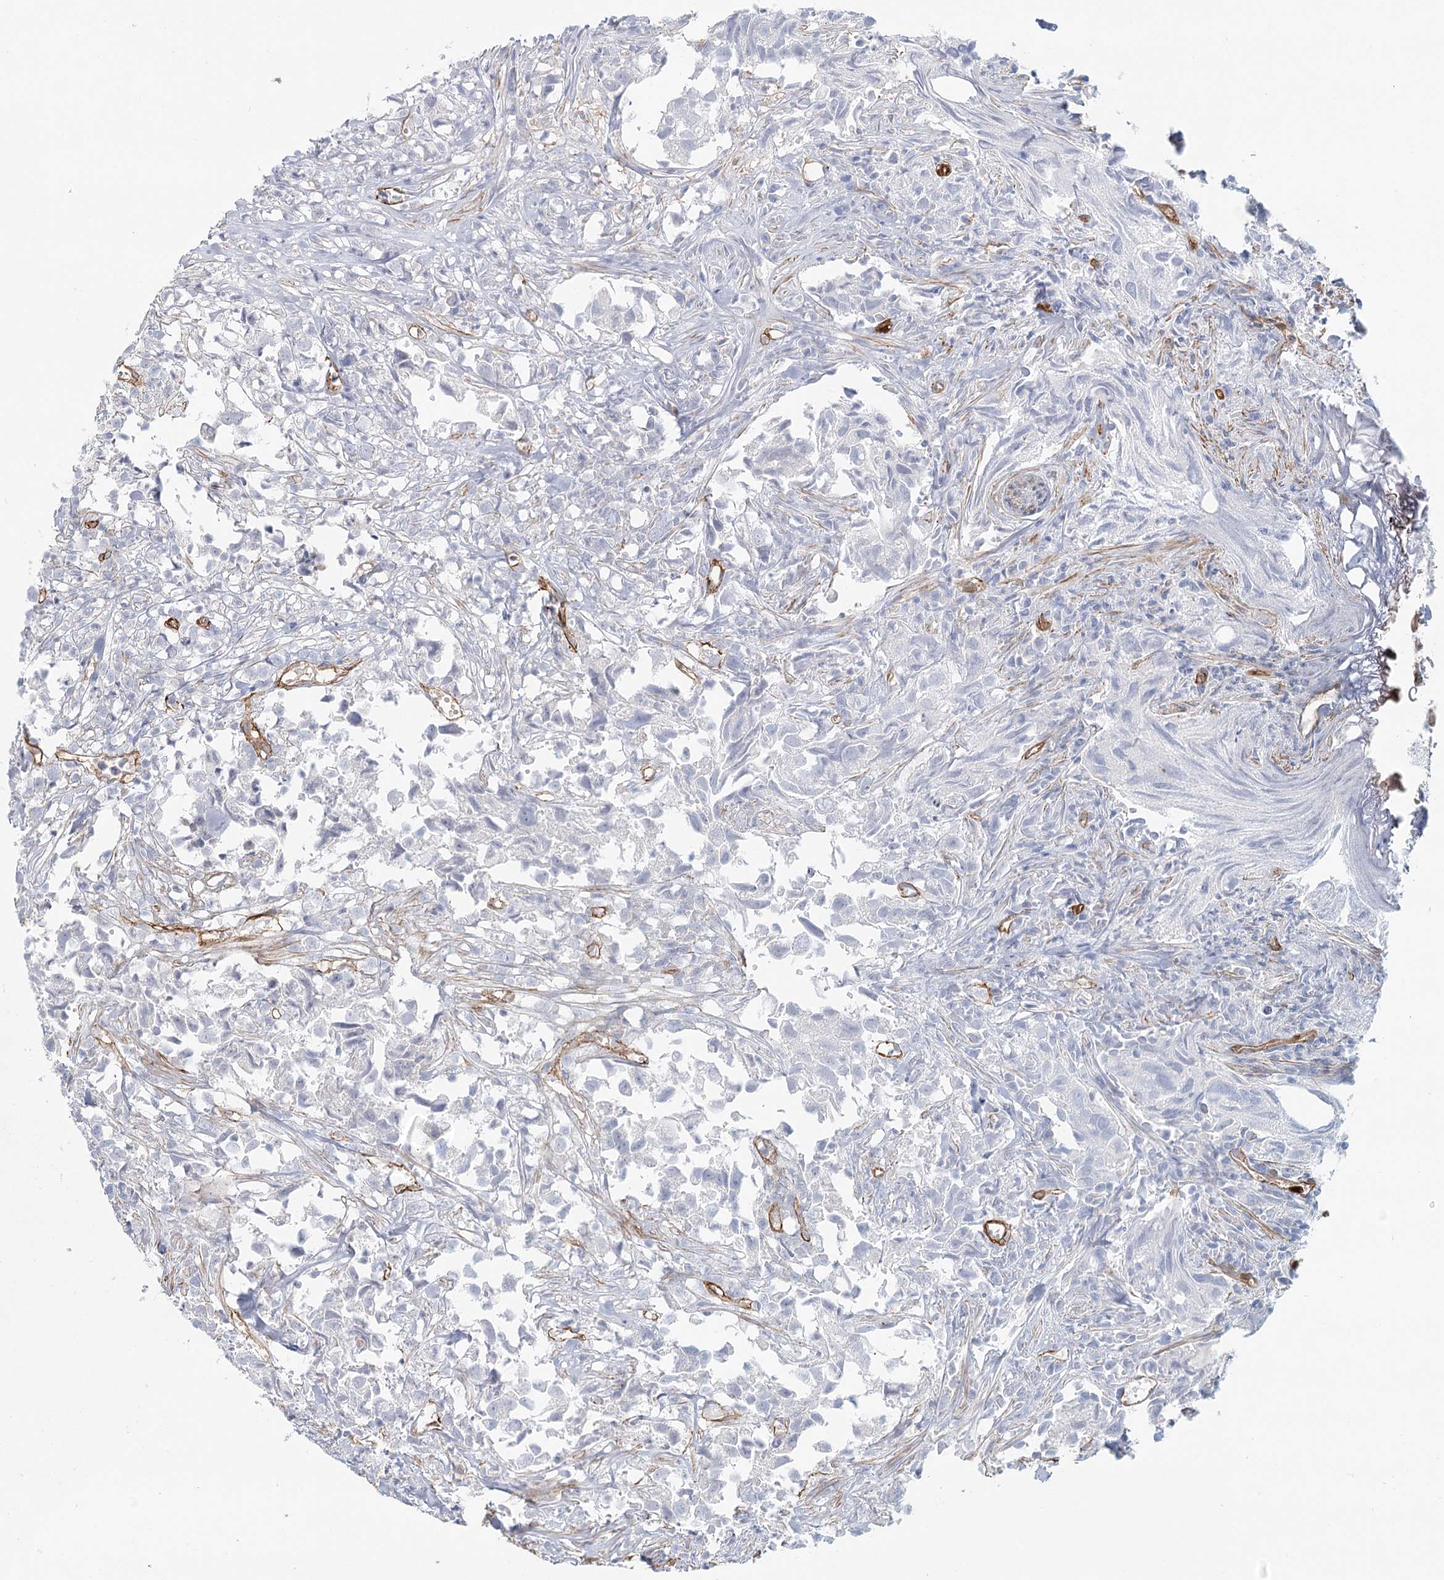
{"staining": {"intensity": "negative", "quantity": "none", "location": "none"}, "tissue": "urothelial cancer", "cell_type": "Tumor cells", "image_type": "cancer", "snomed": [{"axis": "morphology", "description": "Urothelial carcinoma, High grade"}, {"axis": "topography", "description": "Urinary bladder"}], "caption": "Image shows no protein positivity in tumor cells of urothelial carcinoma (high-grade) tissue.", "gene": "ZFYVE28", "patient": {"sex": "female", "age": 75}}